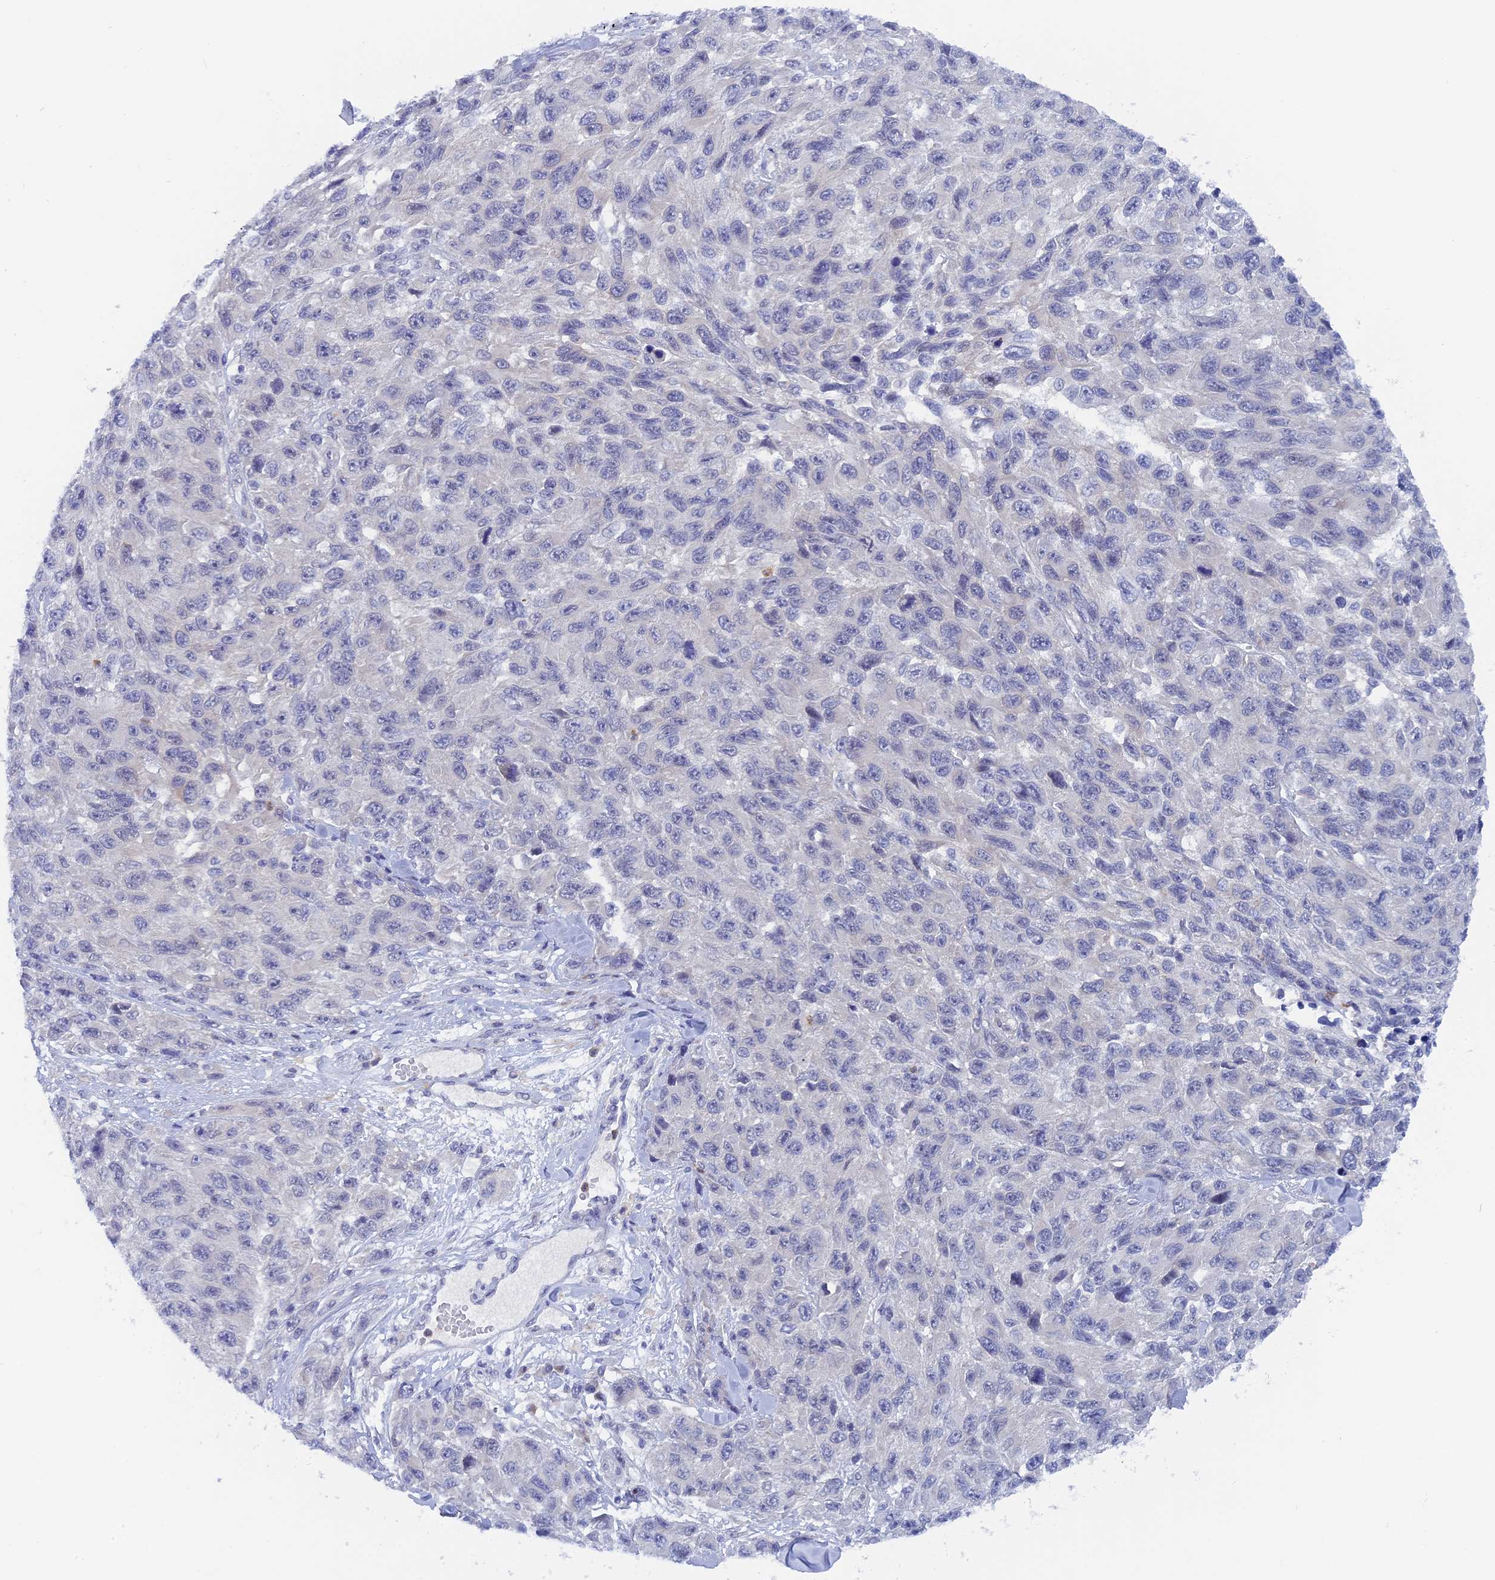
{"staining": {"intensity": "negative", "quantity": "none", "location": "none"}, "tissue": "melanoma", "cell_type": "Tumor cells", "image_type": "cancer", "snomed": [{"axis": "morphology", "description": "Malignant melanoma, NOS"}, {"axis": "topography", "description": "Skin"}], "caption": "This is an immunohistochemistry image of malignant melanoma. There is no staining in tumor cells.", "gene": "DACT3", "patient": {"sex": "female", "age": 96}}